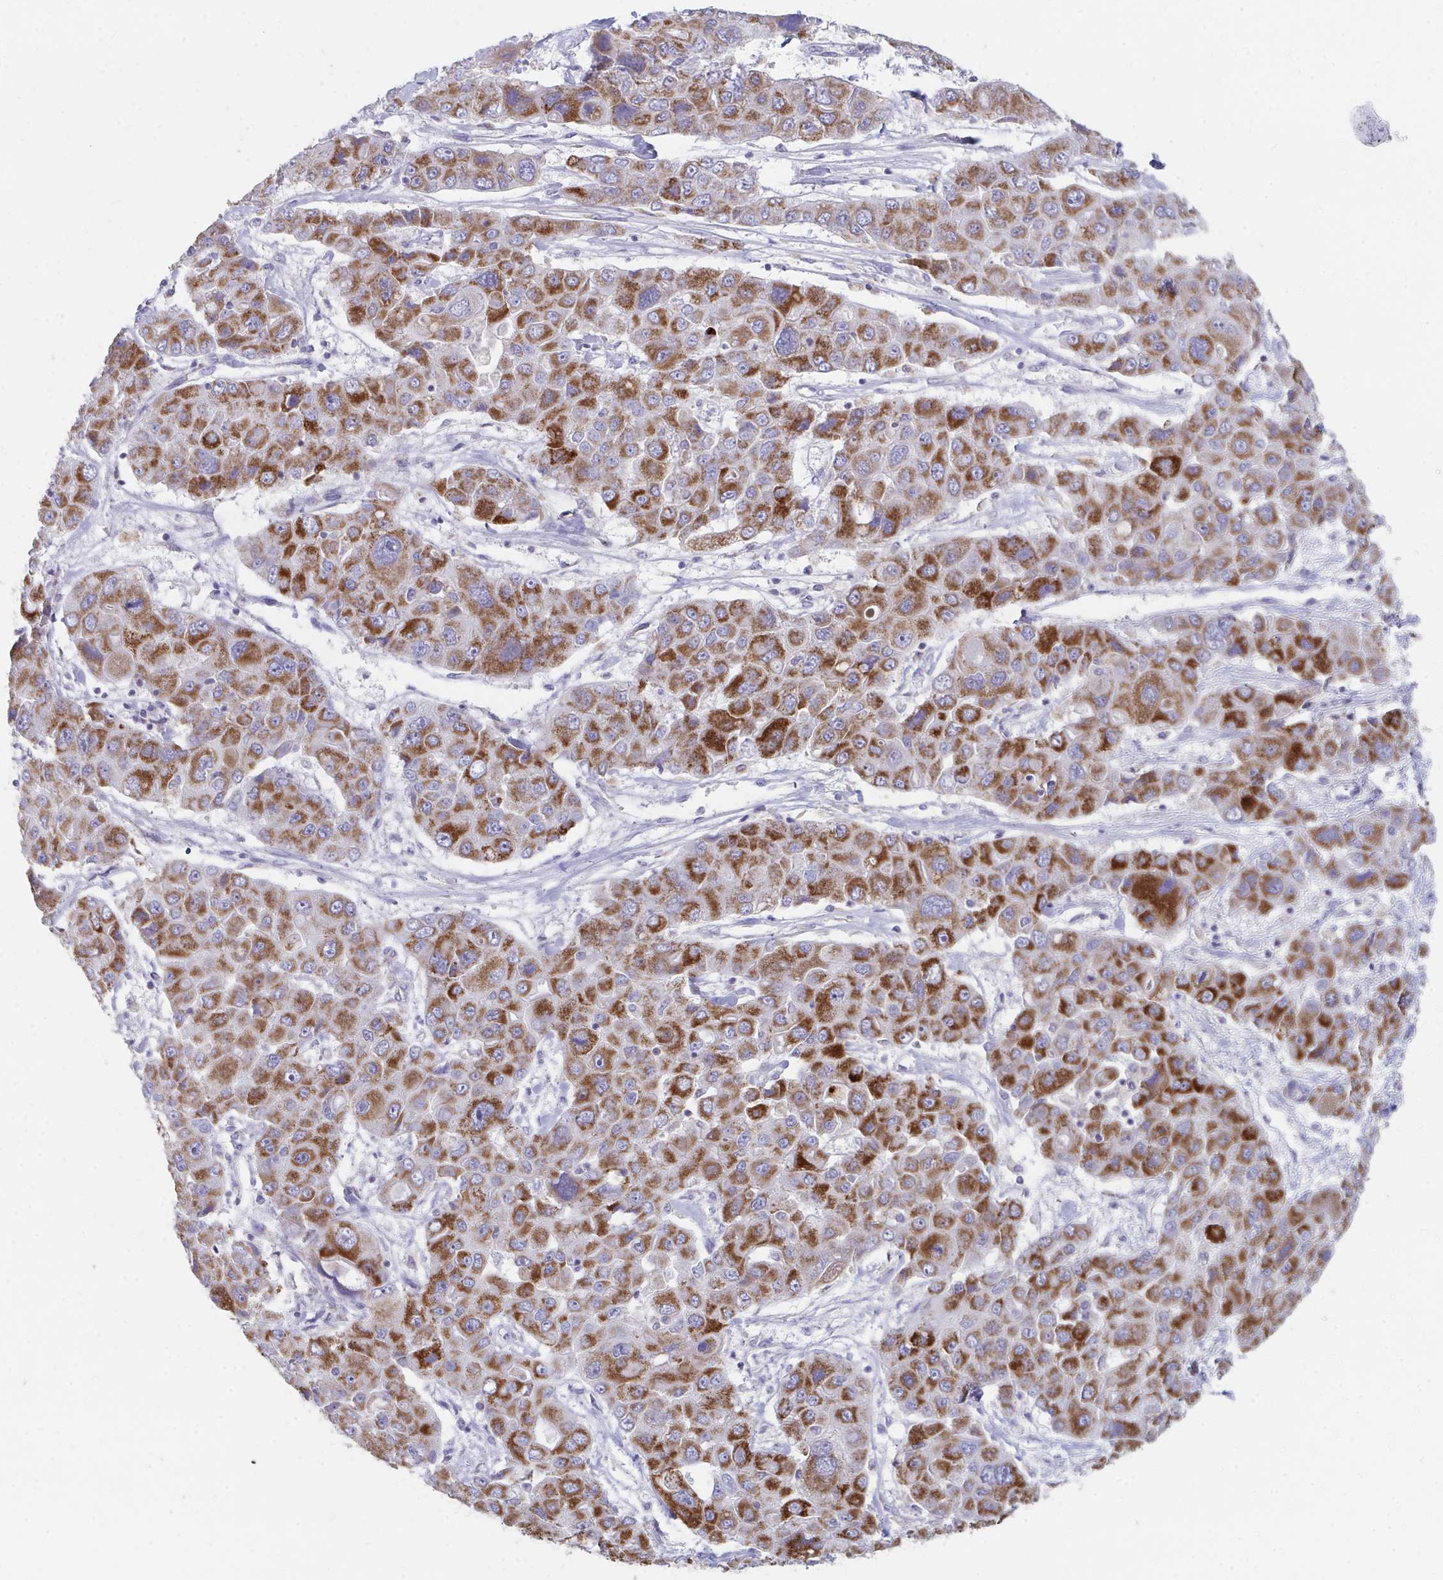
{"staining": {"intensity": "strong", "quantity": ">75%", "location": "cytoplasmic/membranous"}, "tissue": "liver cancer", "cell_type": "Tumor cells", "image_type": "cancer", "snomed": [{"axis": "morphology", "description": "Cholangiocarcinoma"}, {"axis": "topography", "description": "Liver"}], "caption": "A high-resolution photomicrograph shows immunohistochemistry staining of liver cancer (cholangiocarcinoma), which exhibits strong cytoplasmic/membranous positivity in approximately >75% of tumor cells.", "gene": "PC", "patient": {"sex": "male", "age": 67}}